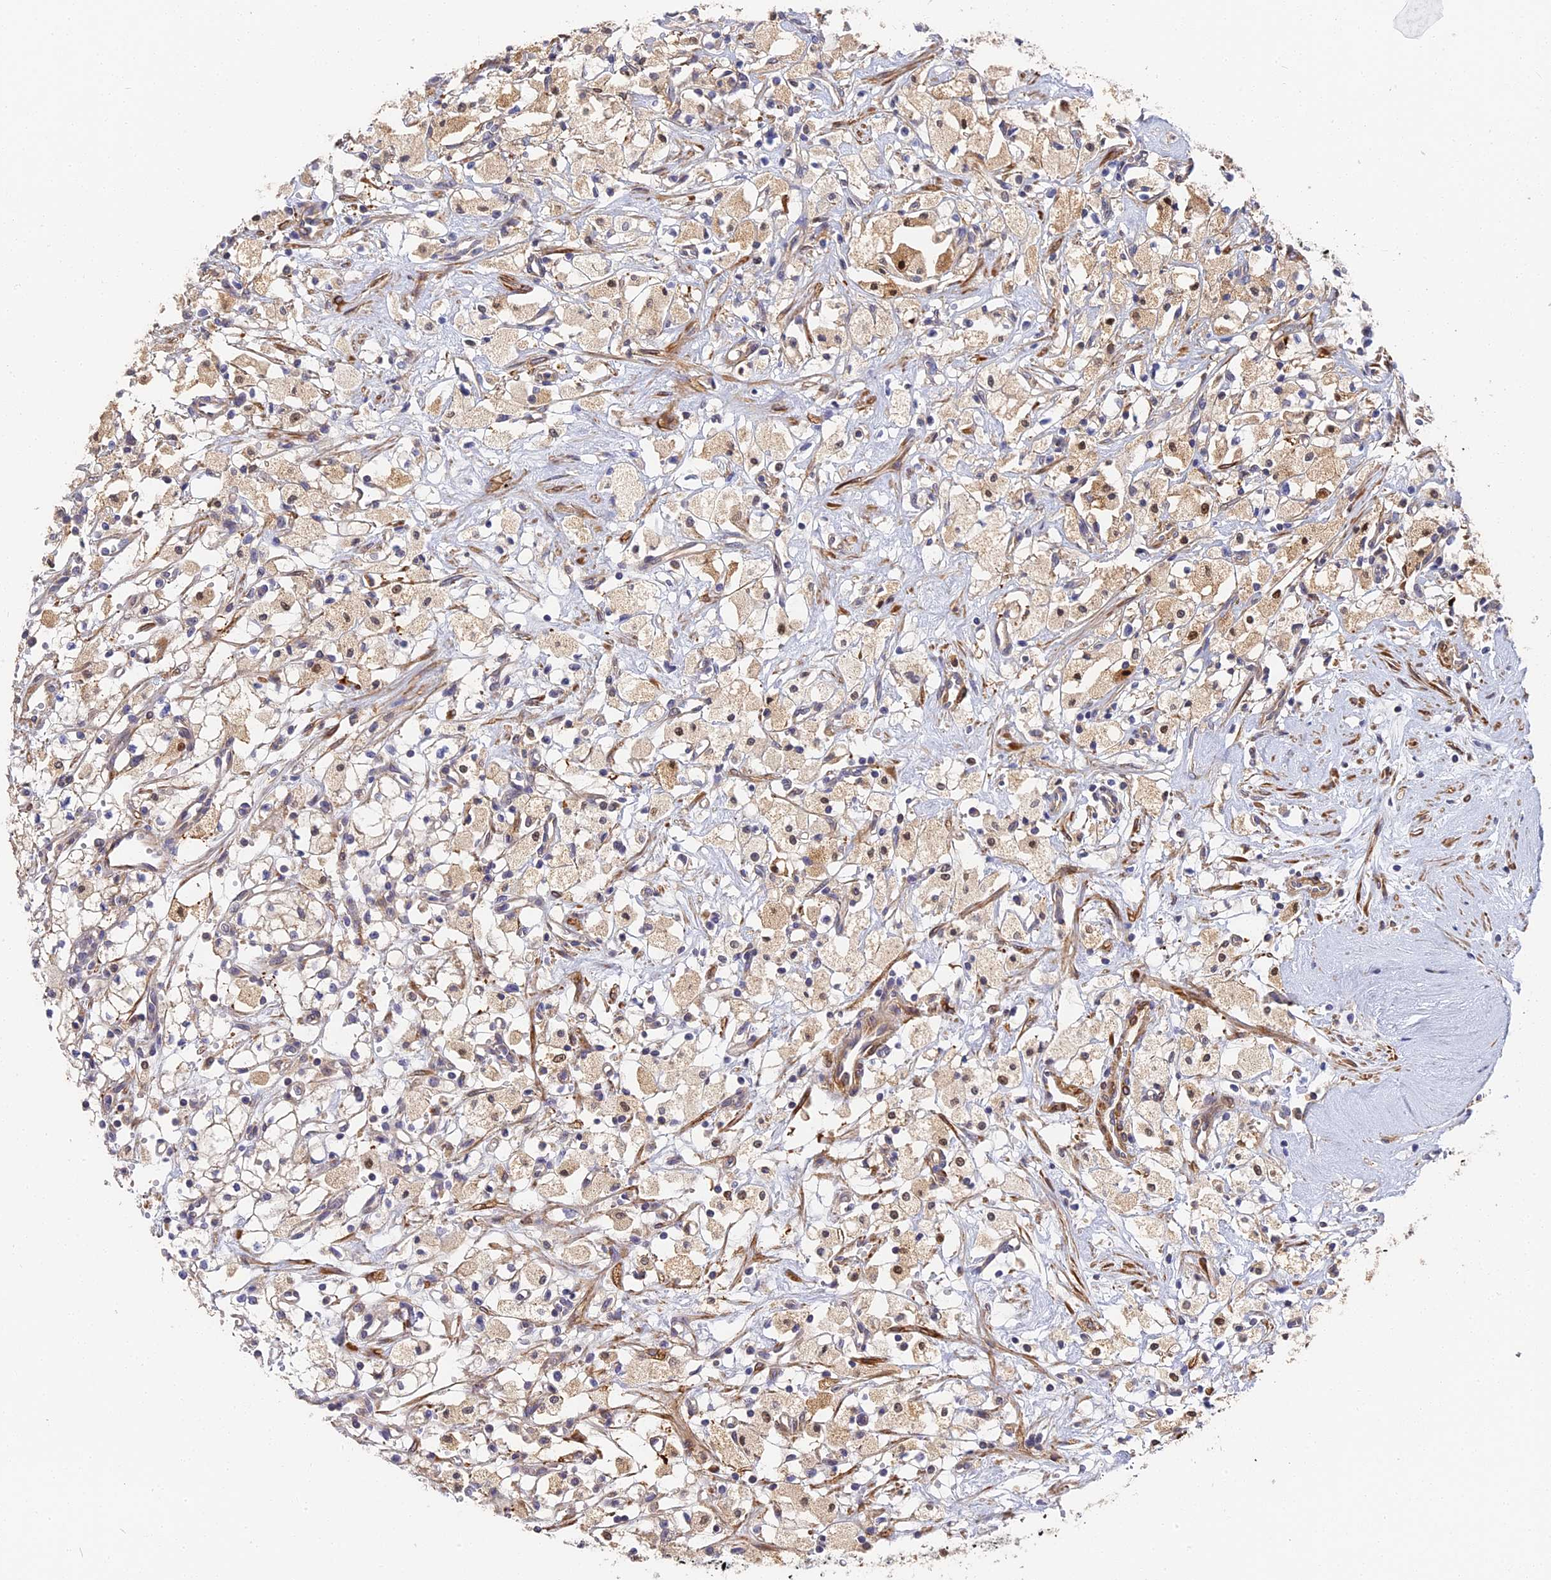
{"staining": {"intensity": "moderate", "quantity": "<25%", "location": "nuclear"}, "tissue": "renal cancer", "cell_type": "Tumor cells", "image_type": "cancer", "snomed": [{"axis": "morphology", "description": "Adenocarcinoma, NOS"}, {"axis": "topography", "description": "Kidney"}], "caption": "Protein expression analysis of renal adenocarcinoma exhibits moderate nuclear positivity in about <25% of tumor cells. The protein of interest is shown in brown color, while the nuclei are stained blue.", "gene": "CCDC113", "patient": {"sex": "male", "age": 59}}